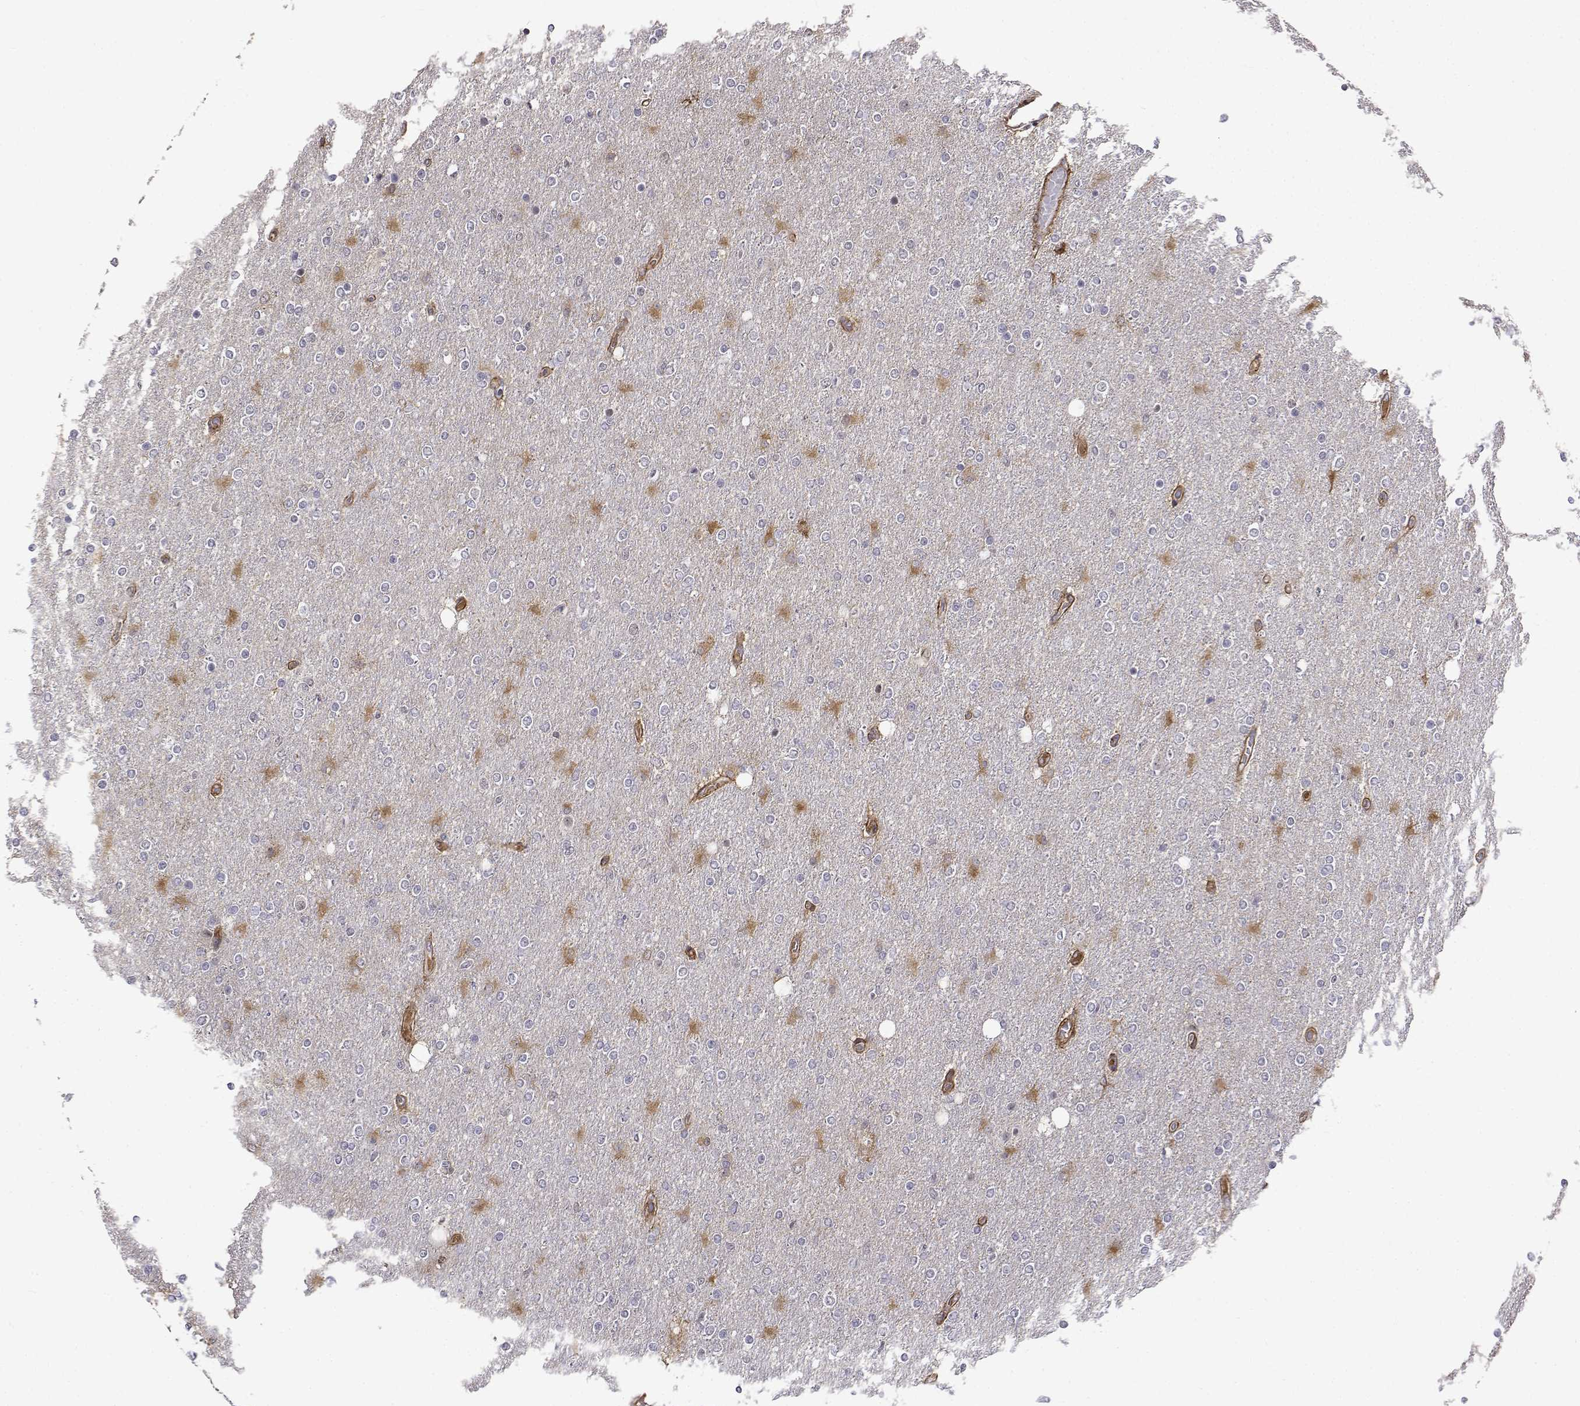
{"staining": {"intensity": "negative", "quantity": "none", "location": "none"}, "tissue": "glioma", "cell_type": "Tumor cells", "image_type": "cancer", "snomed": [{"axis": "morphology", "description": "Glioma, malignant, High grade"}, {"axis": "topography", "description": "Cerebral cortex"}], "caption": "Tumor cells are negative for protein expression in human malignant glioma (high-grade).", "gene": "ITGA7", "patient": {"sex": "male", "age": 70}}